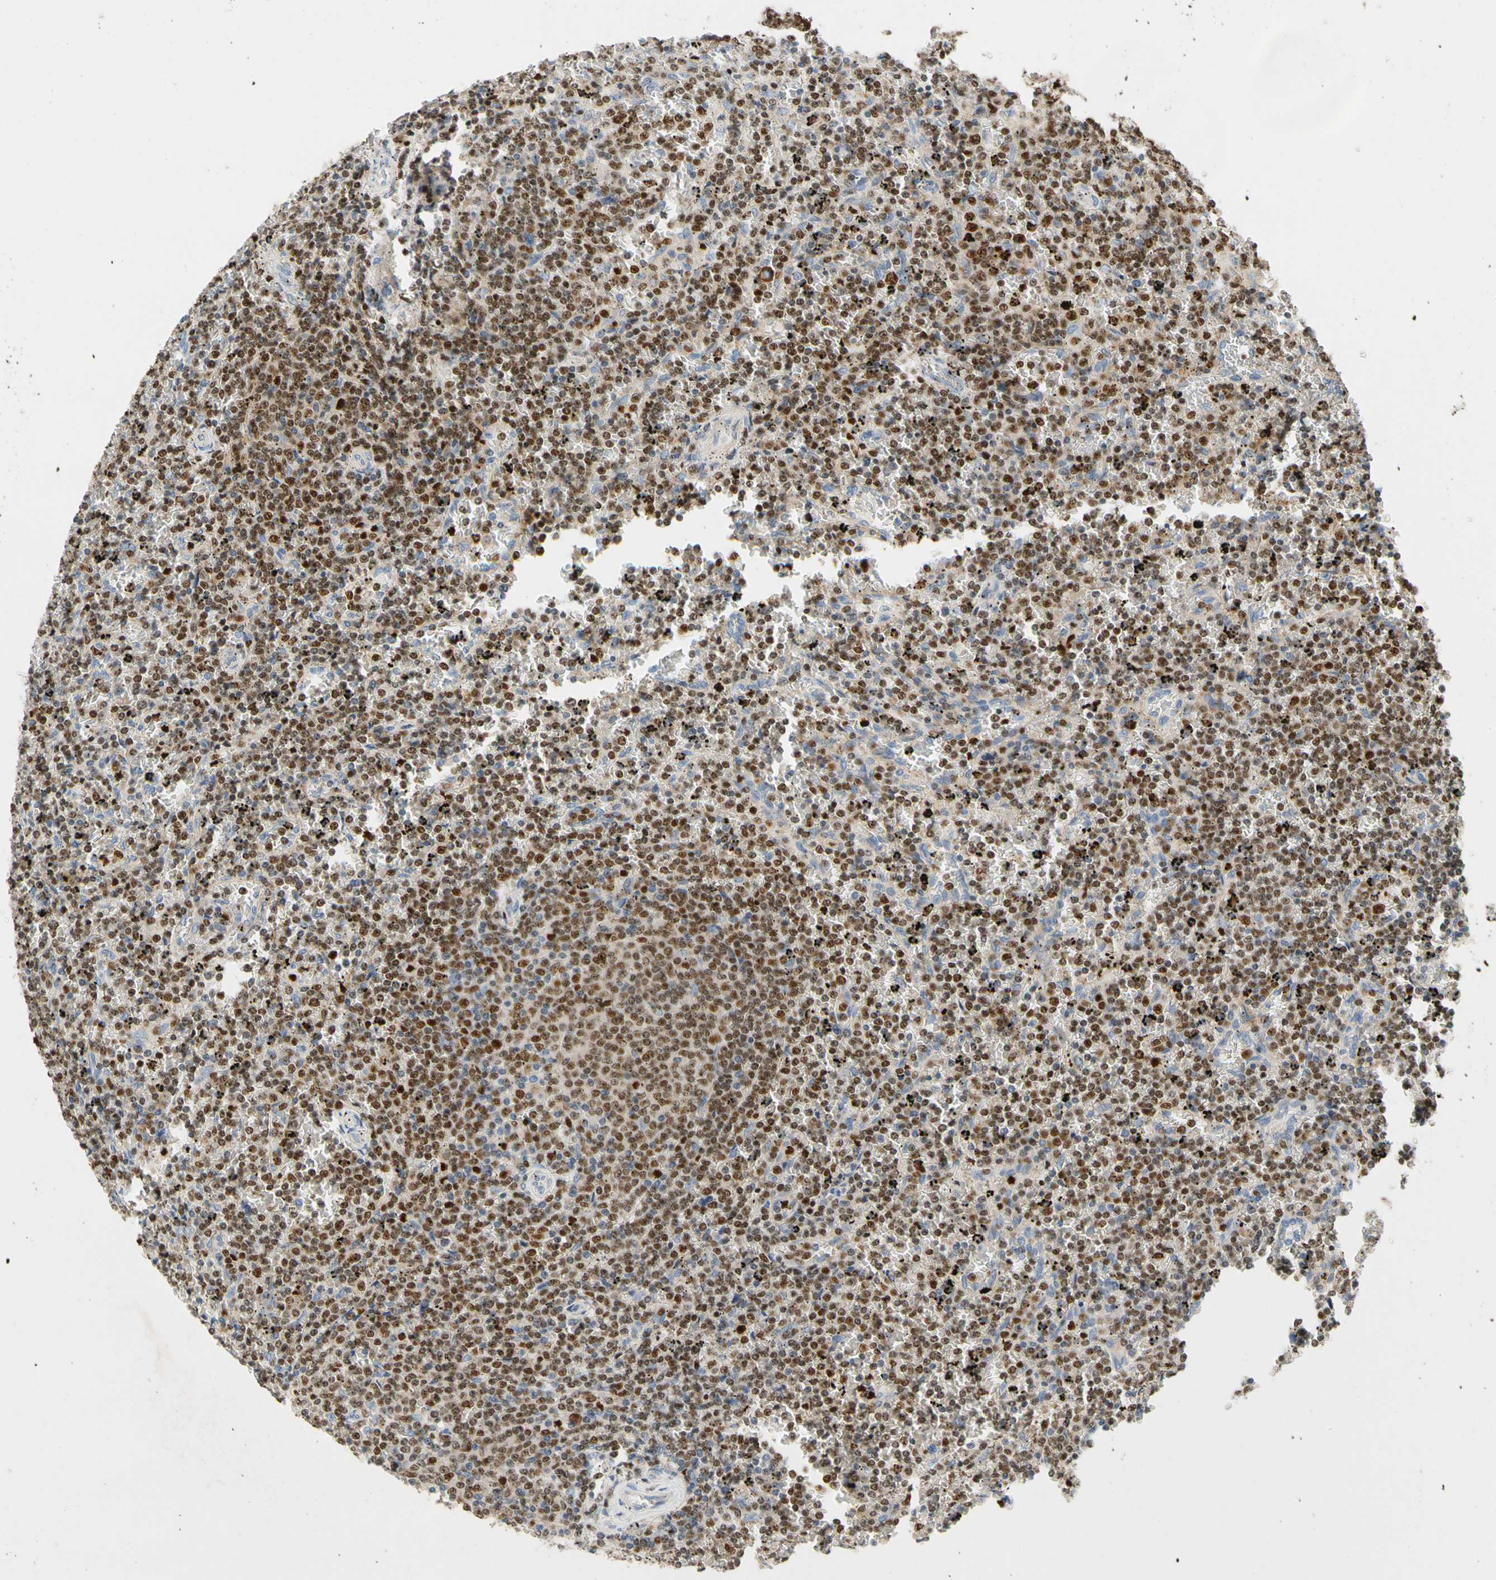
{"staining": {"intensity": "moderate", "quantity": ">75%", "location": "nuclear"}, "tissue": "lymphoma", "cell_type": "Tumor cells", "image_type": "cancer", "snomed": [{"axis": "morphology", "description": "Malignant lymphoma, non-Hodgkin's type, Low grade"}, {"axis": "topography", "description": "Spleen"}], "caption": "Moderate nuclear protein expression is seen in approximately >75% of tumor cells in malignant lymphoma, non-Hodgkin's type (low-grade). (Stains: DAB (3,3'-diaminobenzidine) in brown, nuclei in blue, Microscopy: brightfield microscopy at high magnification).", "gene": "SP140", "patient": {"sex": "female", "age": 77}}